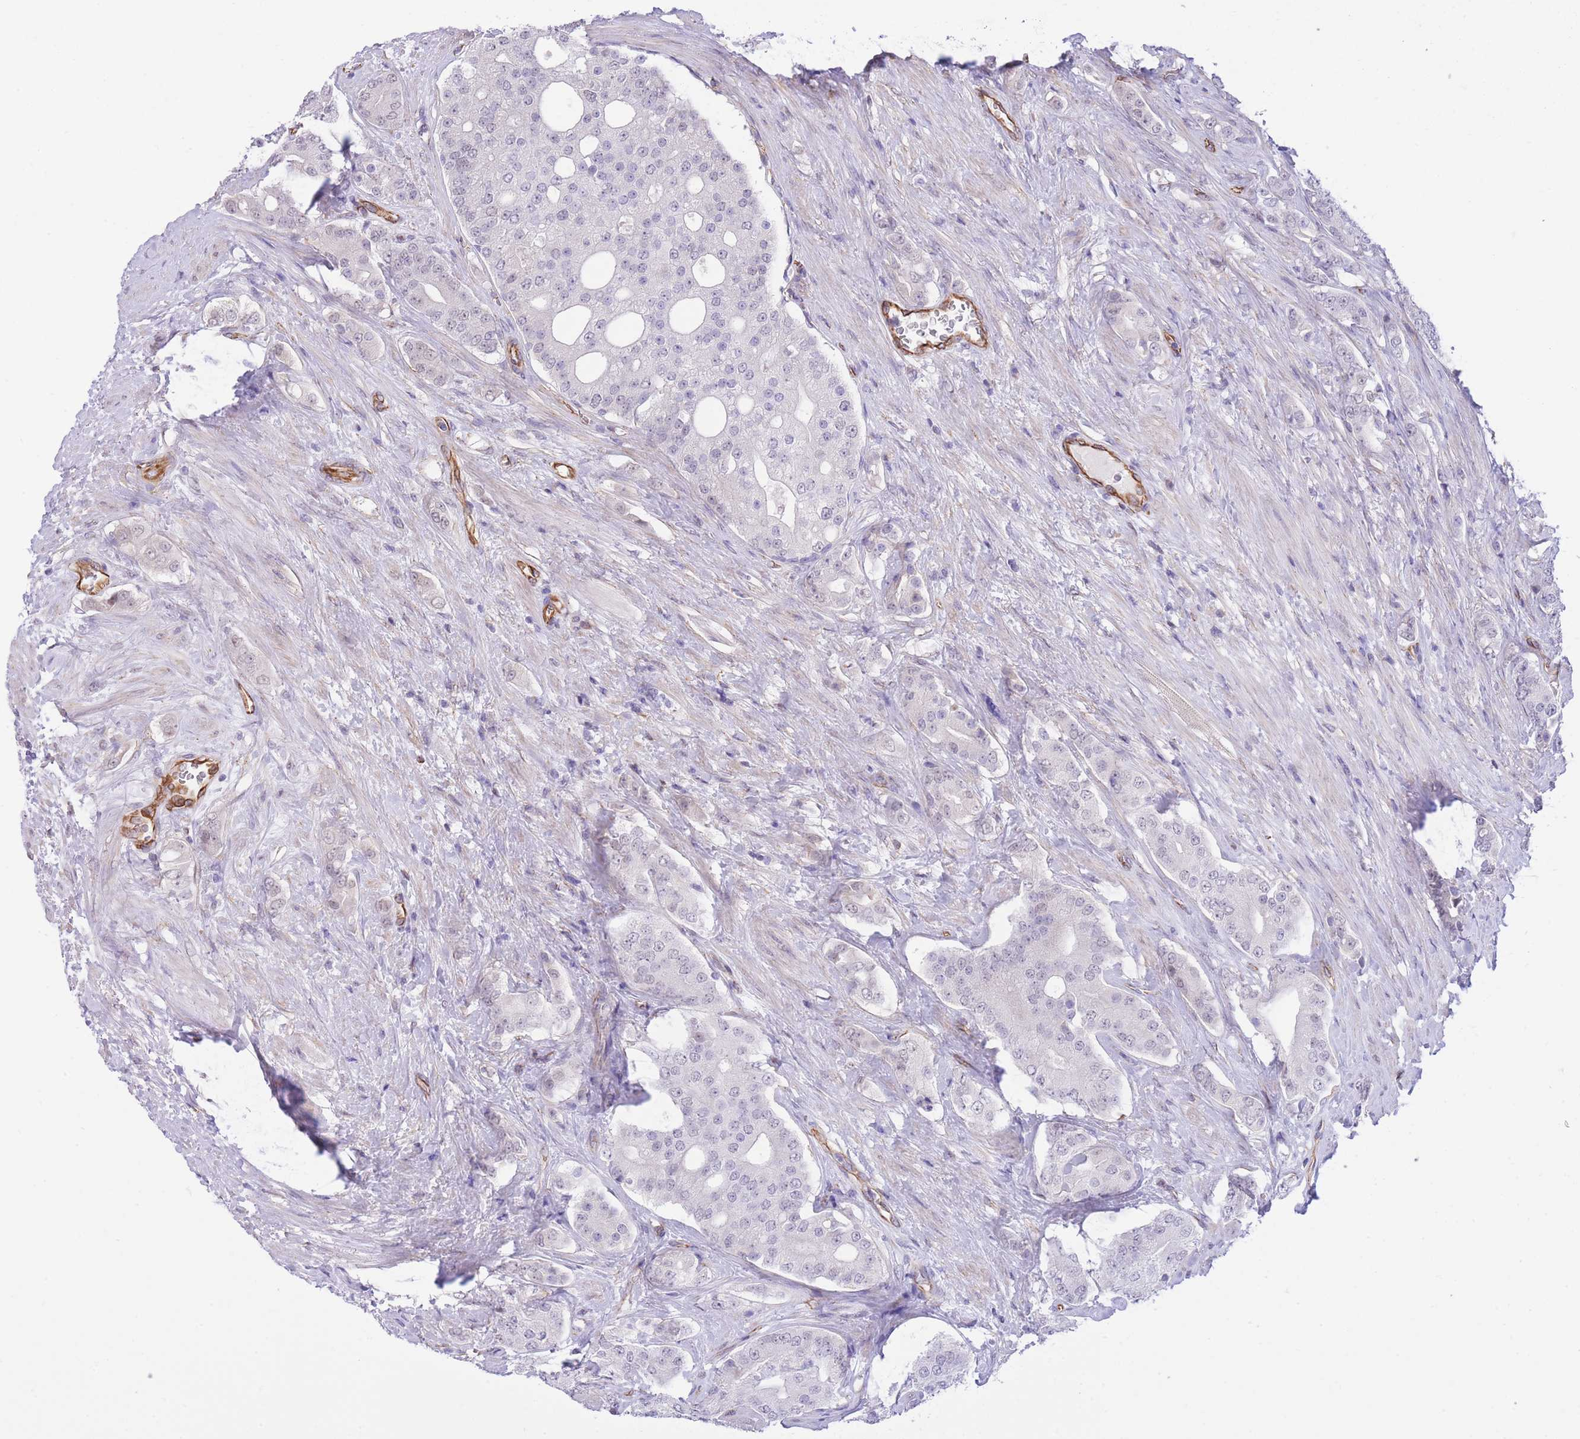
{"staining": {"intensity": "negative", "quantity": "none", "location": "none"}, "tissue": "prostate cancer", "cell_type": "Tumor cells", "image_type": "cancer", "snomed": [{"axis": "morphology", "description": "Adenocarcinoma, High grade"}, {"axis": "topography", "description": "Prostate"}], "caption": "A histopathology image of human high-grade adenocarcinoma (prostate) is negative for staining in tumor cells.", "gene": "PSG8", "patient": {"sex": "male", "age": 71}}